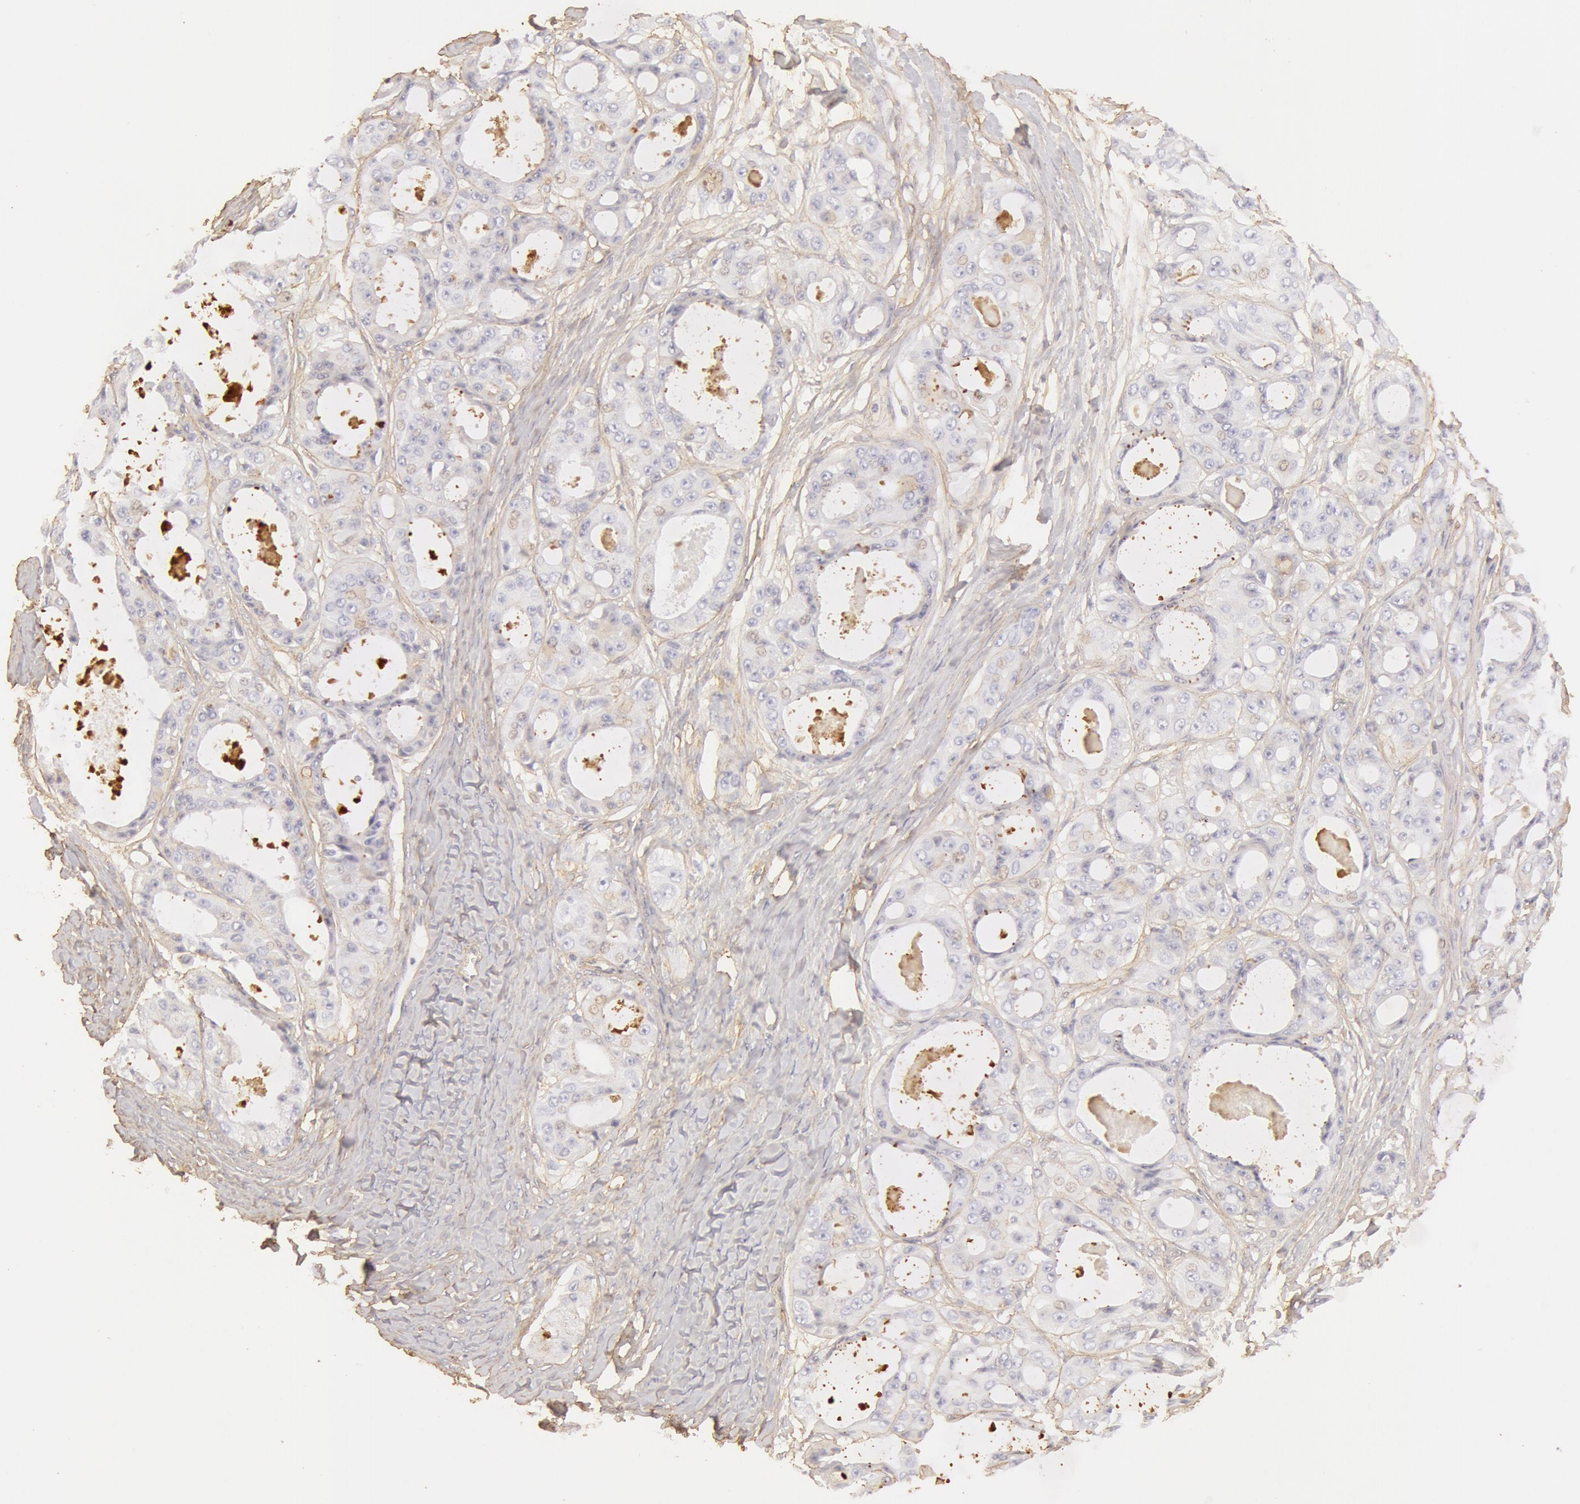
{"staining": {"intensity": "negative", "quantity": "none", "location": "none"}, "tissue": "ovarian cancer", "cell_type": "Tumor cells", "image_type": "cancer", "snomed": [{"axis": "morphology", "description": "Carcinoma, endometroid"}, {"axis": "topography", "description": "Ovary"}], "caption": "Tumor cells show no significant staining in endometroid carcinoma (ovarian).", "gene": "COL4A1", "patient": {"sex": "female", "age": 61}}